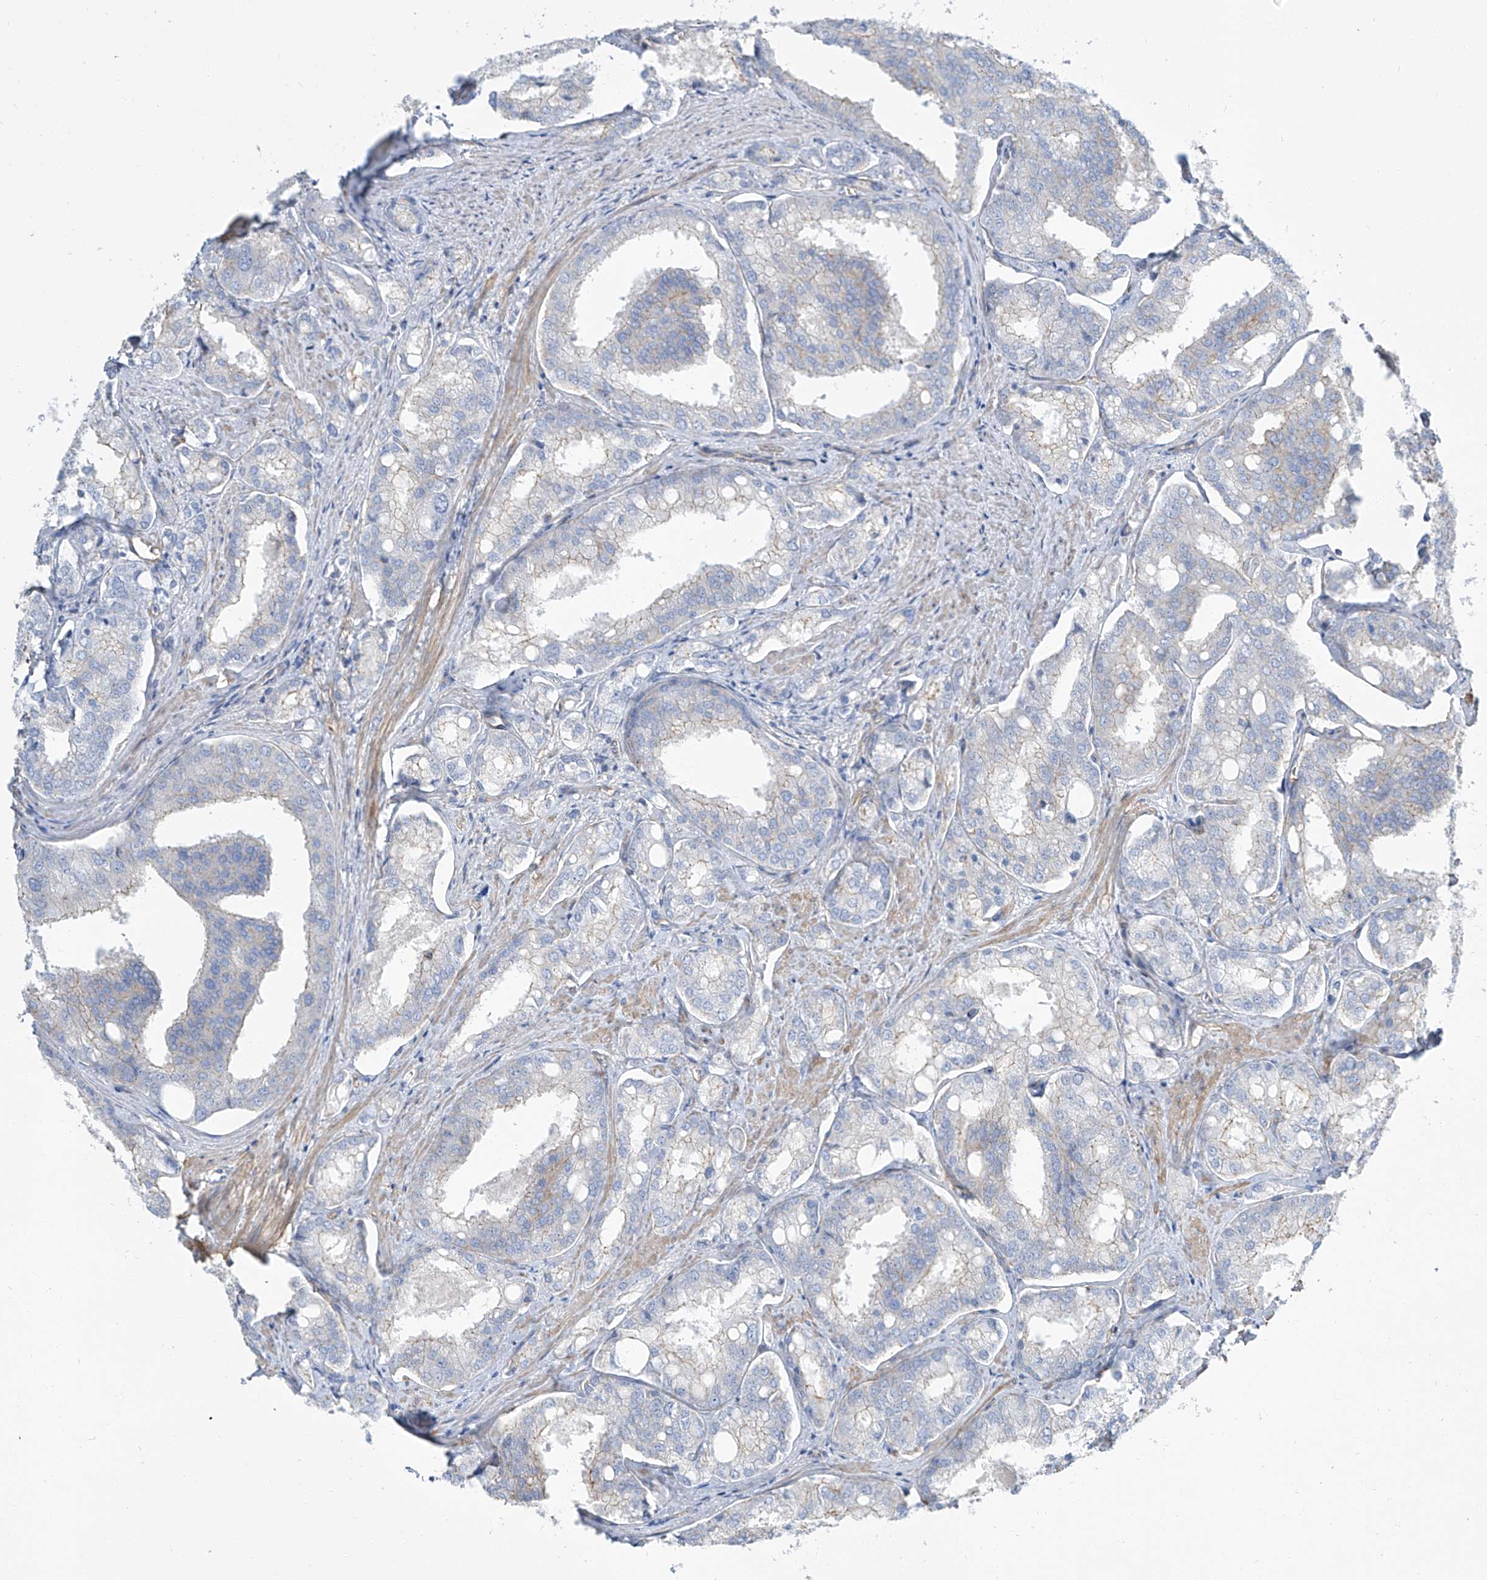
{"staining": {"intensity": "negative", "quantity": "none", "location": "none"}, "tissue": "prostate cancer", "cell_type": "Tumor cells", "image_type": "cancer", "snomed": [{"axis": "morphology", "description": "Adenocarcinoma, High grade"}, {"axis": "topography", "description": "Prostate"}], "caption": "IHC of human prostate adenocarcinoma (high-grade) displays no staining in tumor cells.", "gene": "TXLNB", "patient": {"sex": "male", "age": 50}}